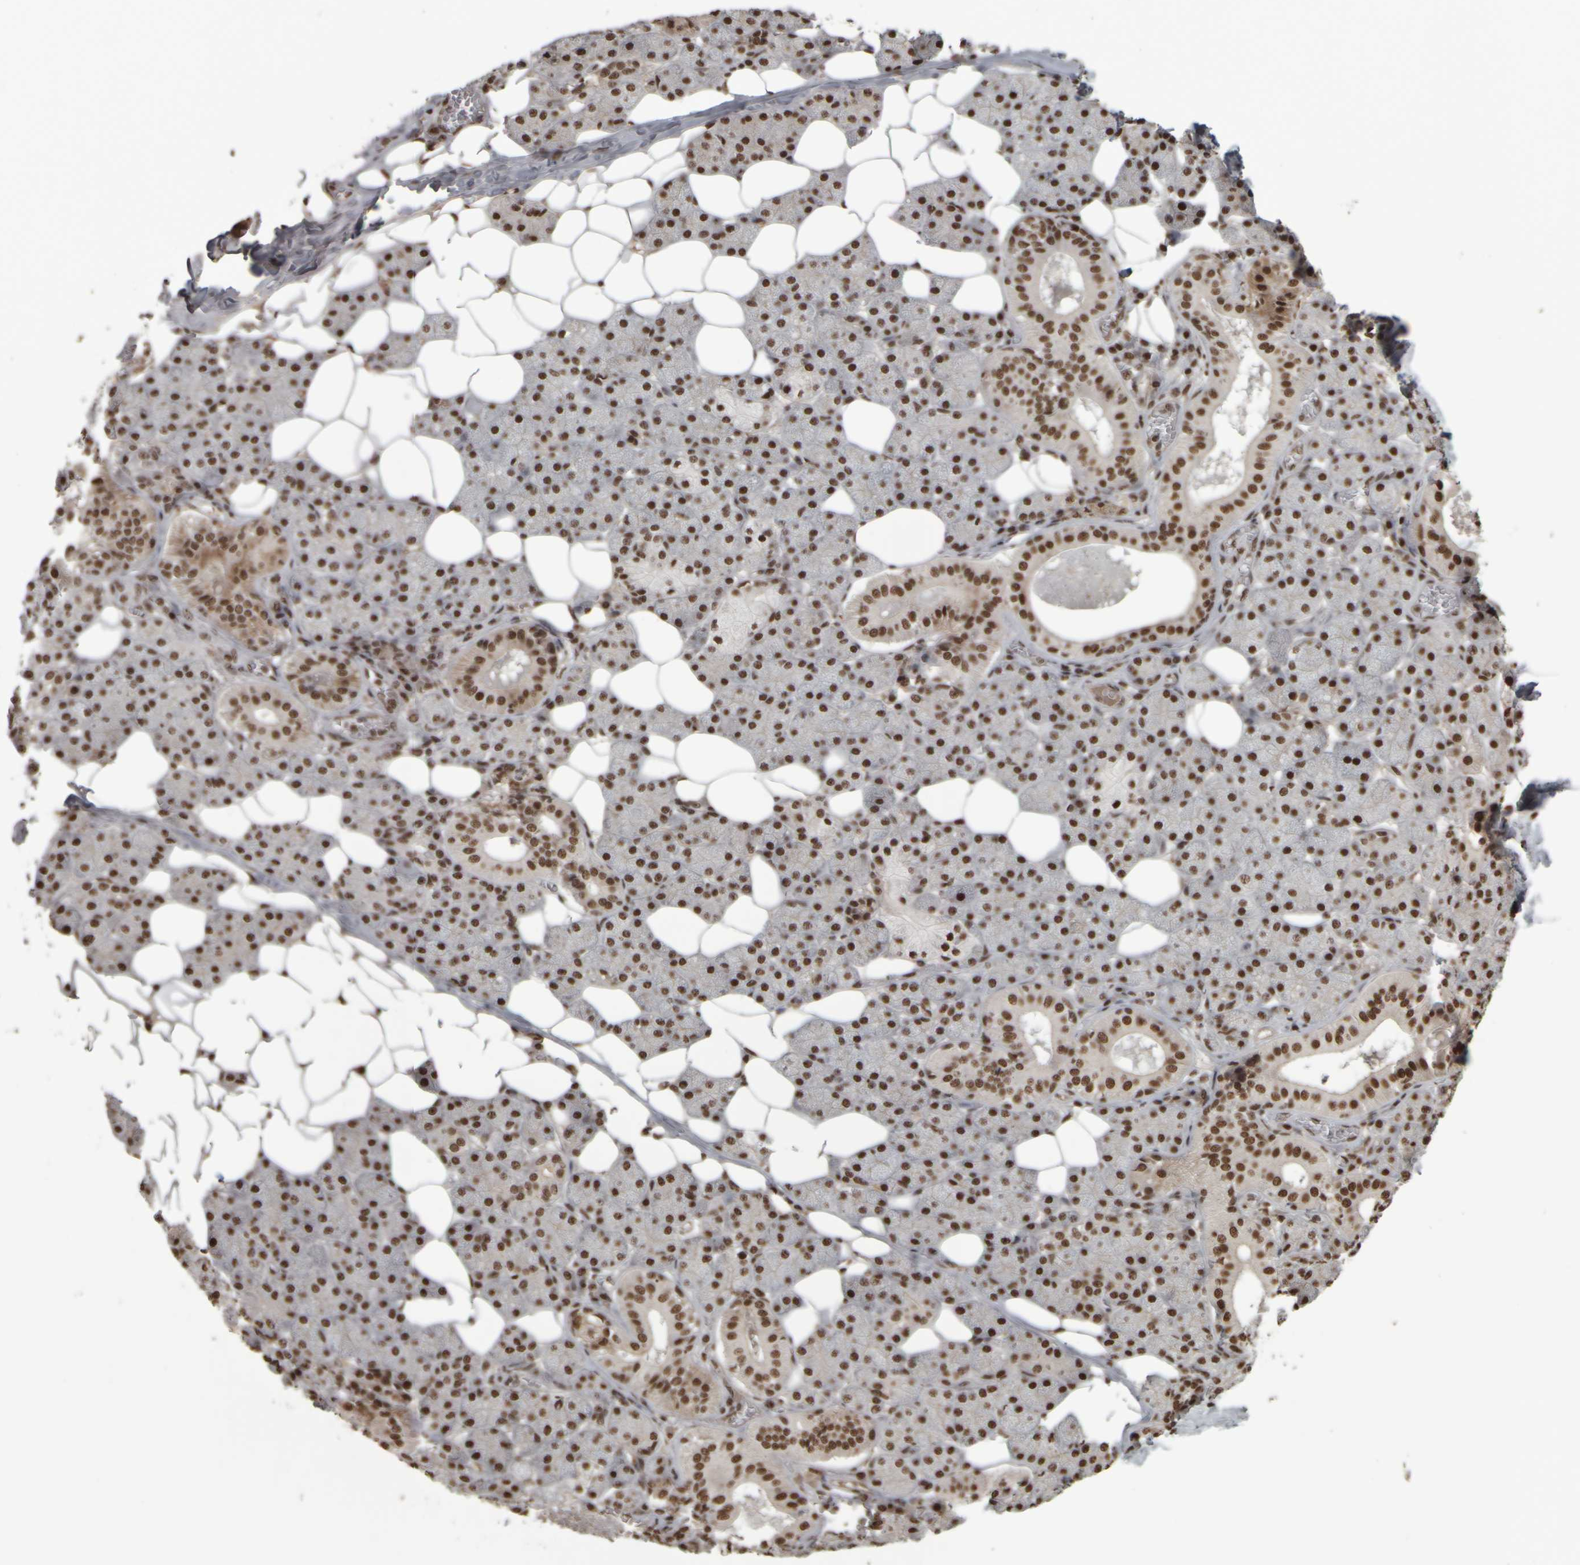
{"staining": {"intensity": "strong", "quantity": ">75%", "location": "nuclear"}, "tissue": "salivary gland", "cell_type": "Glandular cells", "image_type": "normal", "snomed": [{"axis": "morphology", "description": "Normal tissue, NOS"}, {"axis": "topography", "description": "Salivary gland"}], "caption": "A brown stain highlights strong nuclear staining of a protein in glandular cells of unremarkable salivary gland.", "gene": "ZFHX4", "patient": {"sex": "female", "age": 33}}